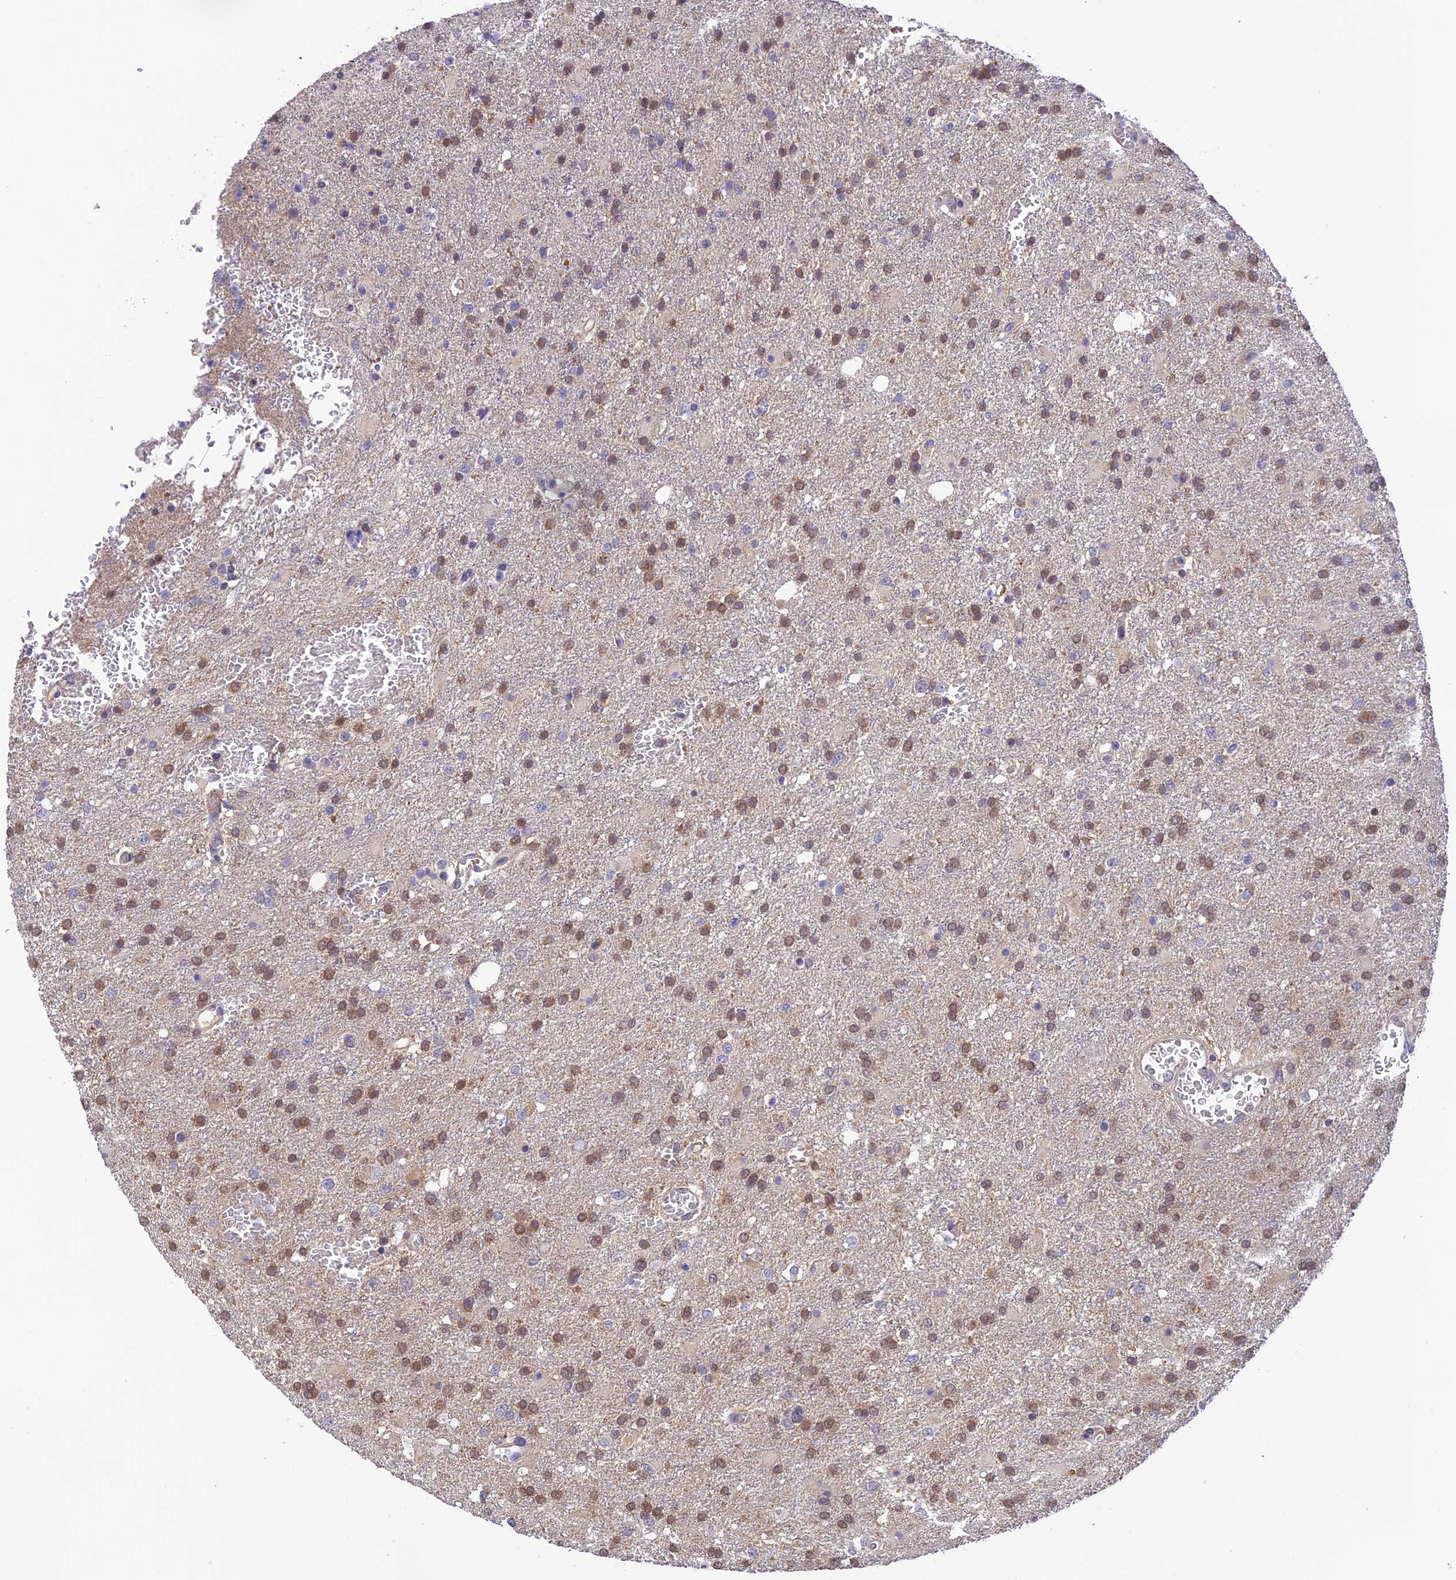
{"staining": {"intensity": "weak", "quantity": ">75%", "location": "nuclear"}, "tissue": "glioma", "cell_type": "Tumor cells", "image_type": "cancer", "snomed": [{"axis": "morphology", "description": "Glioma, malignant, High grade"}, {"axis": "topography", "description": "Brain"}], "caption": "Malignant high-grade glioma stained with DAB immunohistochemistry demonstrates low levels of weak nuclear staining in approximately >75% of tumor cells.", "gene": "HDHD2", "patient": {"sex": "female", "age": 74}}